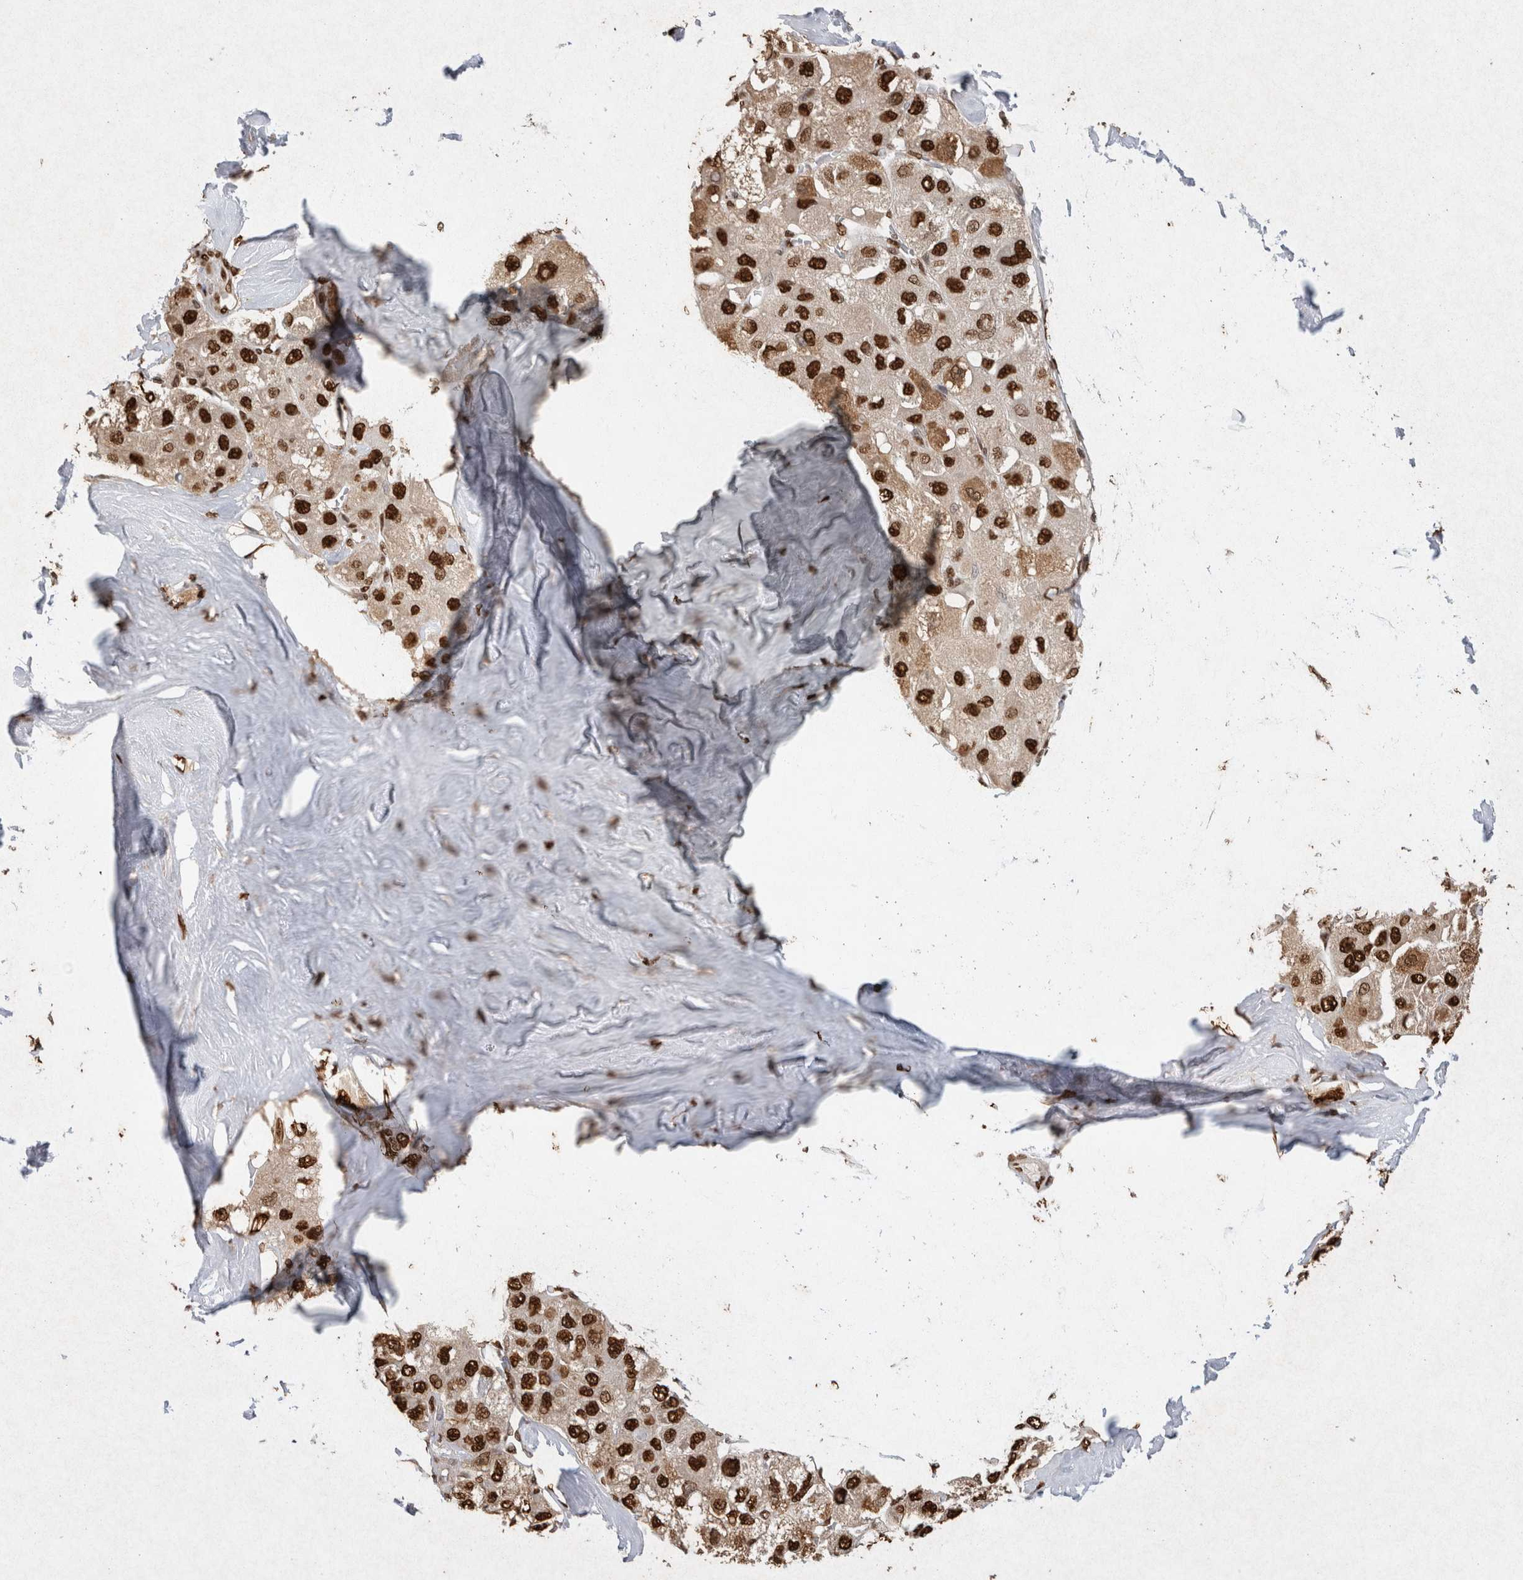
{"staining": {"intensity": "strong", "quantity": ">75%", "location": "nuclear"}, "tissue": "liver cancer", "cell_type": "Tumor cells", "image_type": "cancer", "snomed": [{"axis": "morphology", "description": "Carcinoma, Hepatocellular, NOS"}, {"axis": "topography", "description": "Liver"}], "caption": "Strong nuclear protein expression is identified in approximately >75% of tumor cells in hepatocellular carcinoma (liver).", "gene": "HDGF", "patient": {"sex": "male", "age": 80}}